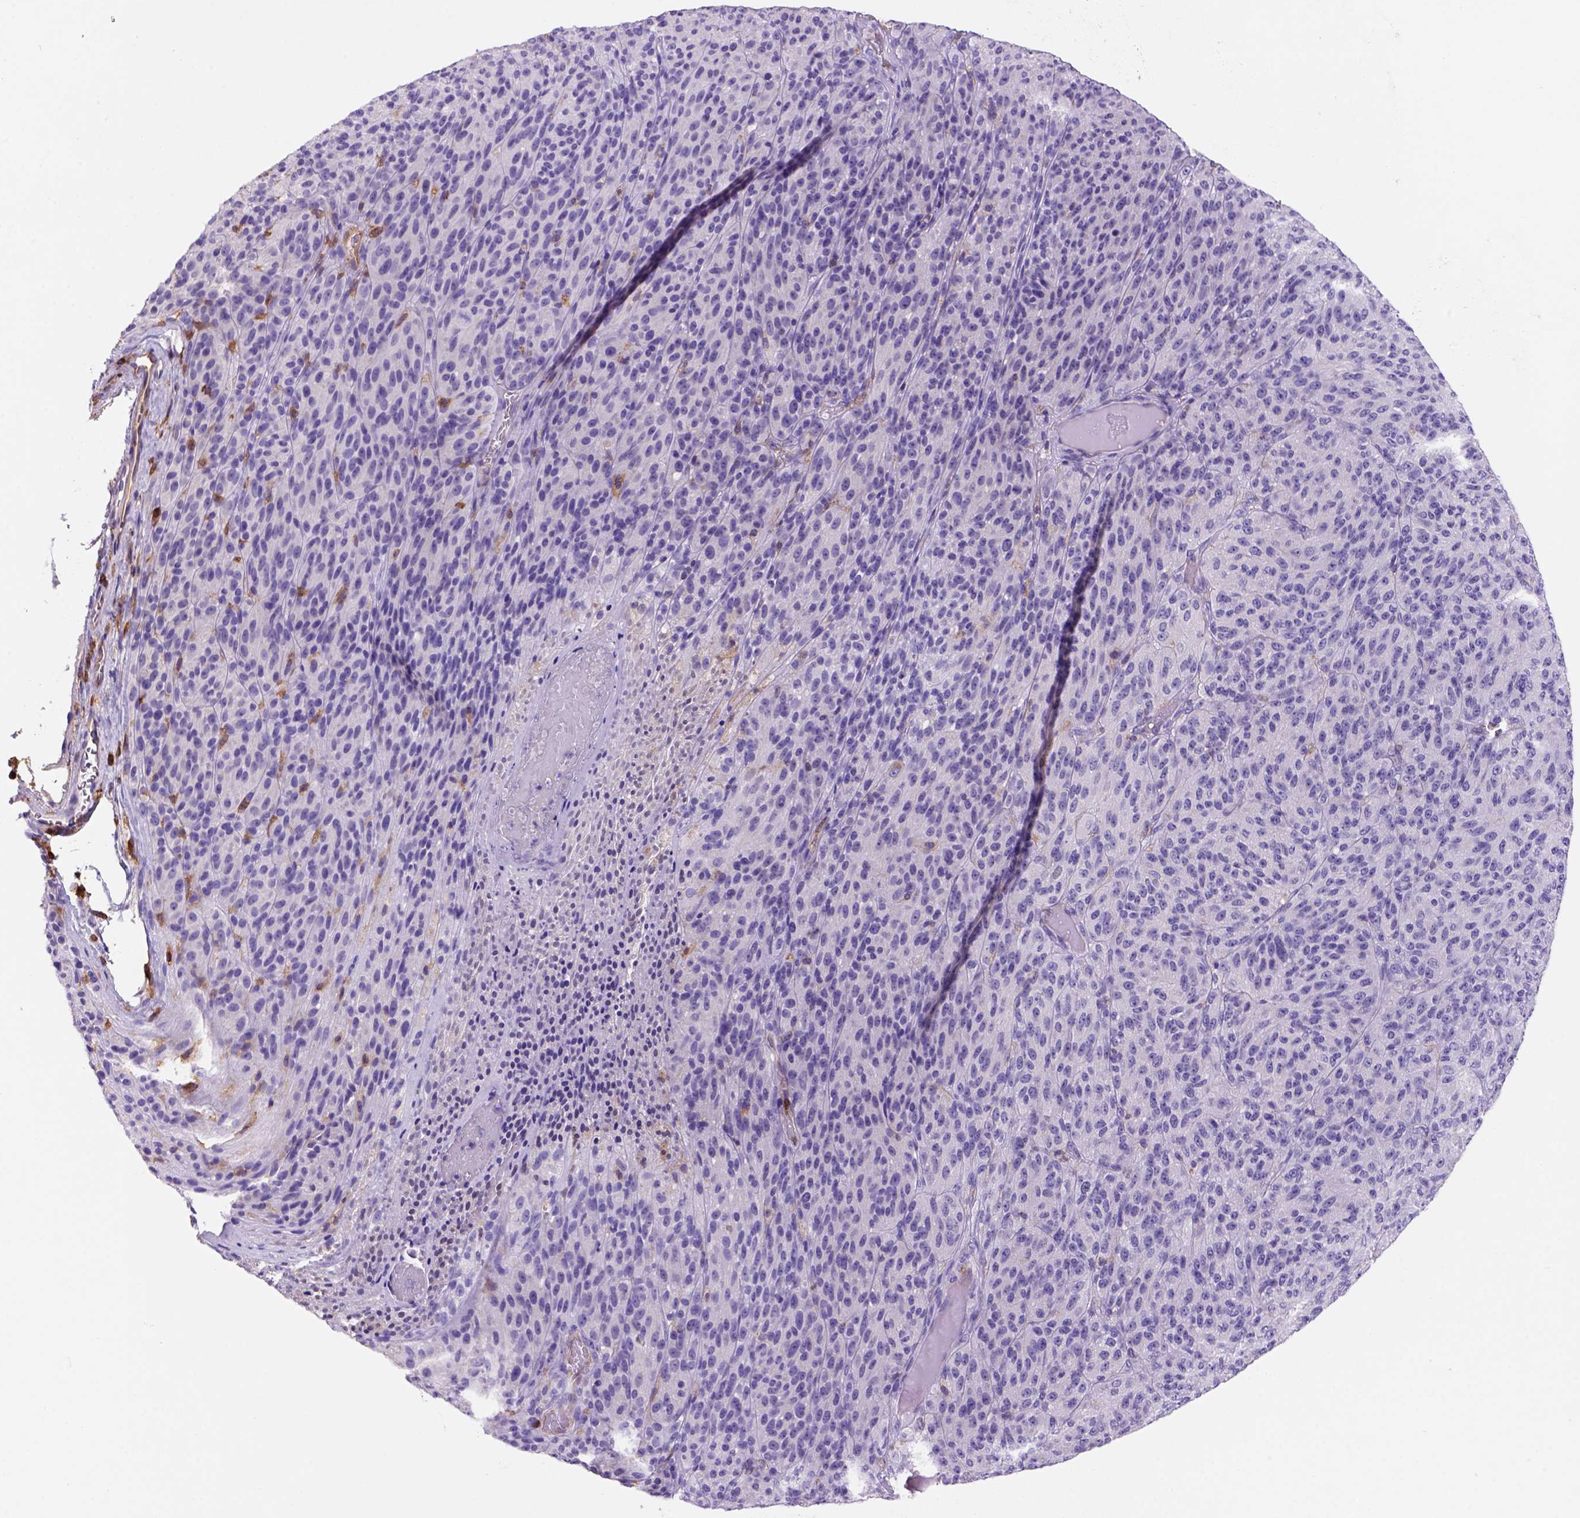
{"staining": {"intensity": "negative", "quantity": "none", "location": "none"}, "tissue": "melanoma", "cell_type": "Tumor cells", "image_type": "cancer", "snomed": [{"axis": "morphology", "description": "Malignant melanoma, Metastatic site"}, {"axis": "topography", "description": "Brain"}], "caption": "An immunohistochemistry (IHC) micrograph of malignant melanoma (metastatic site) is shown. There is no staining in tumor cells of malignant melanoma (metastatic site).", "gene": "INPP5D", "patient": {"sex": "female", "age": 56}}